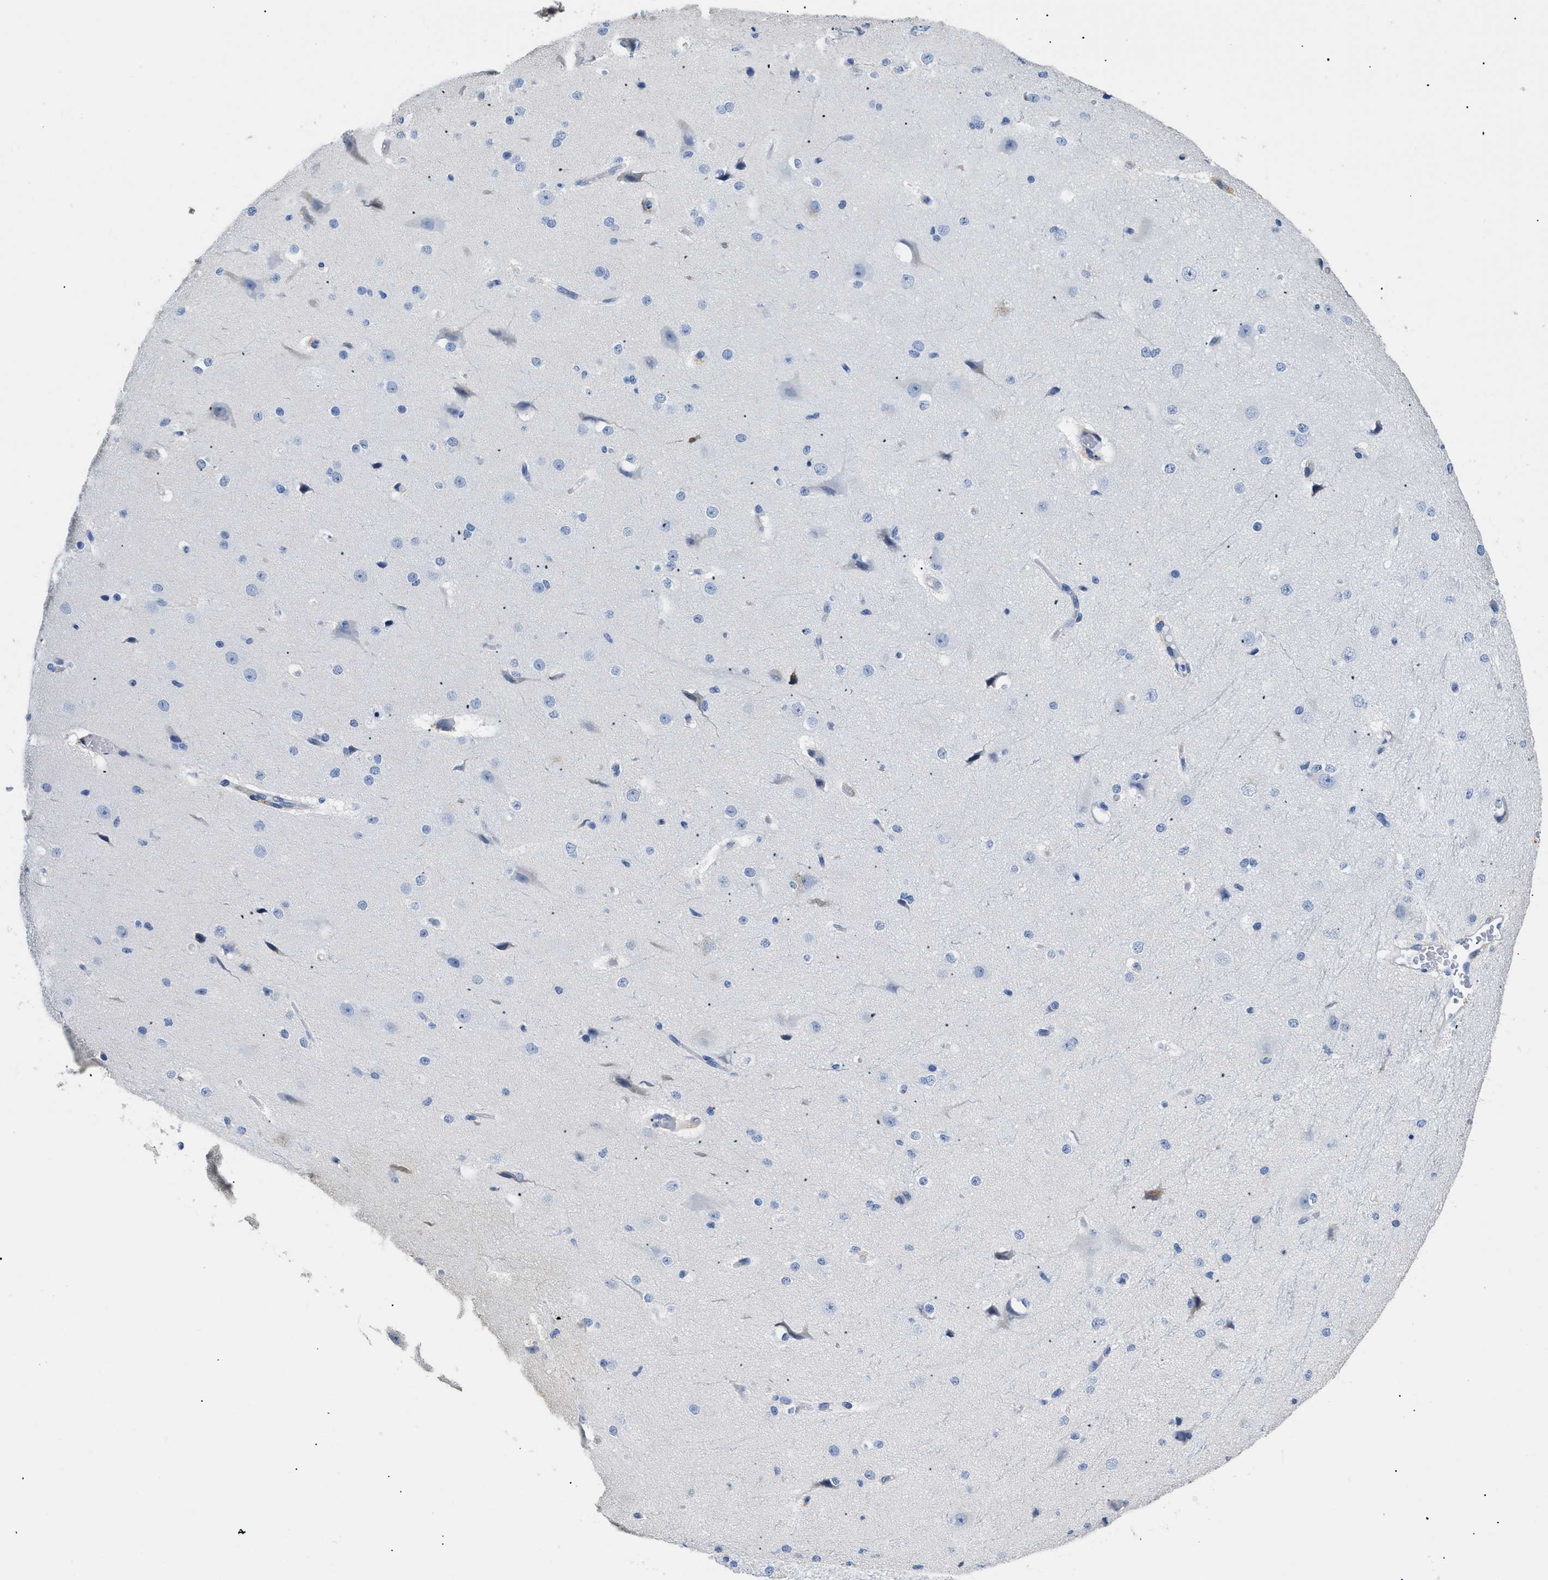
{"staining": {"intensity": "negative", "quantity": "none", "location": "none"}, "tissue": "cerebral cortex", "cell_type": "Endothelial cells", "image_type": "normal", "snomed": [{"axis": "morphology", "description": "Normal tissue, NOS"}, {"axis": "morphology", "description": "Developmental malformation"}, {"axis": "topography", "description": "Cerebral cortex"}], "caption": "The micrograph demonstrates no staining of endothelial cells in normal cerebral cortex.", "gene": "APOBEC2", "patient": {"sex": "female", "age": 30}}